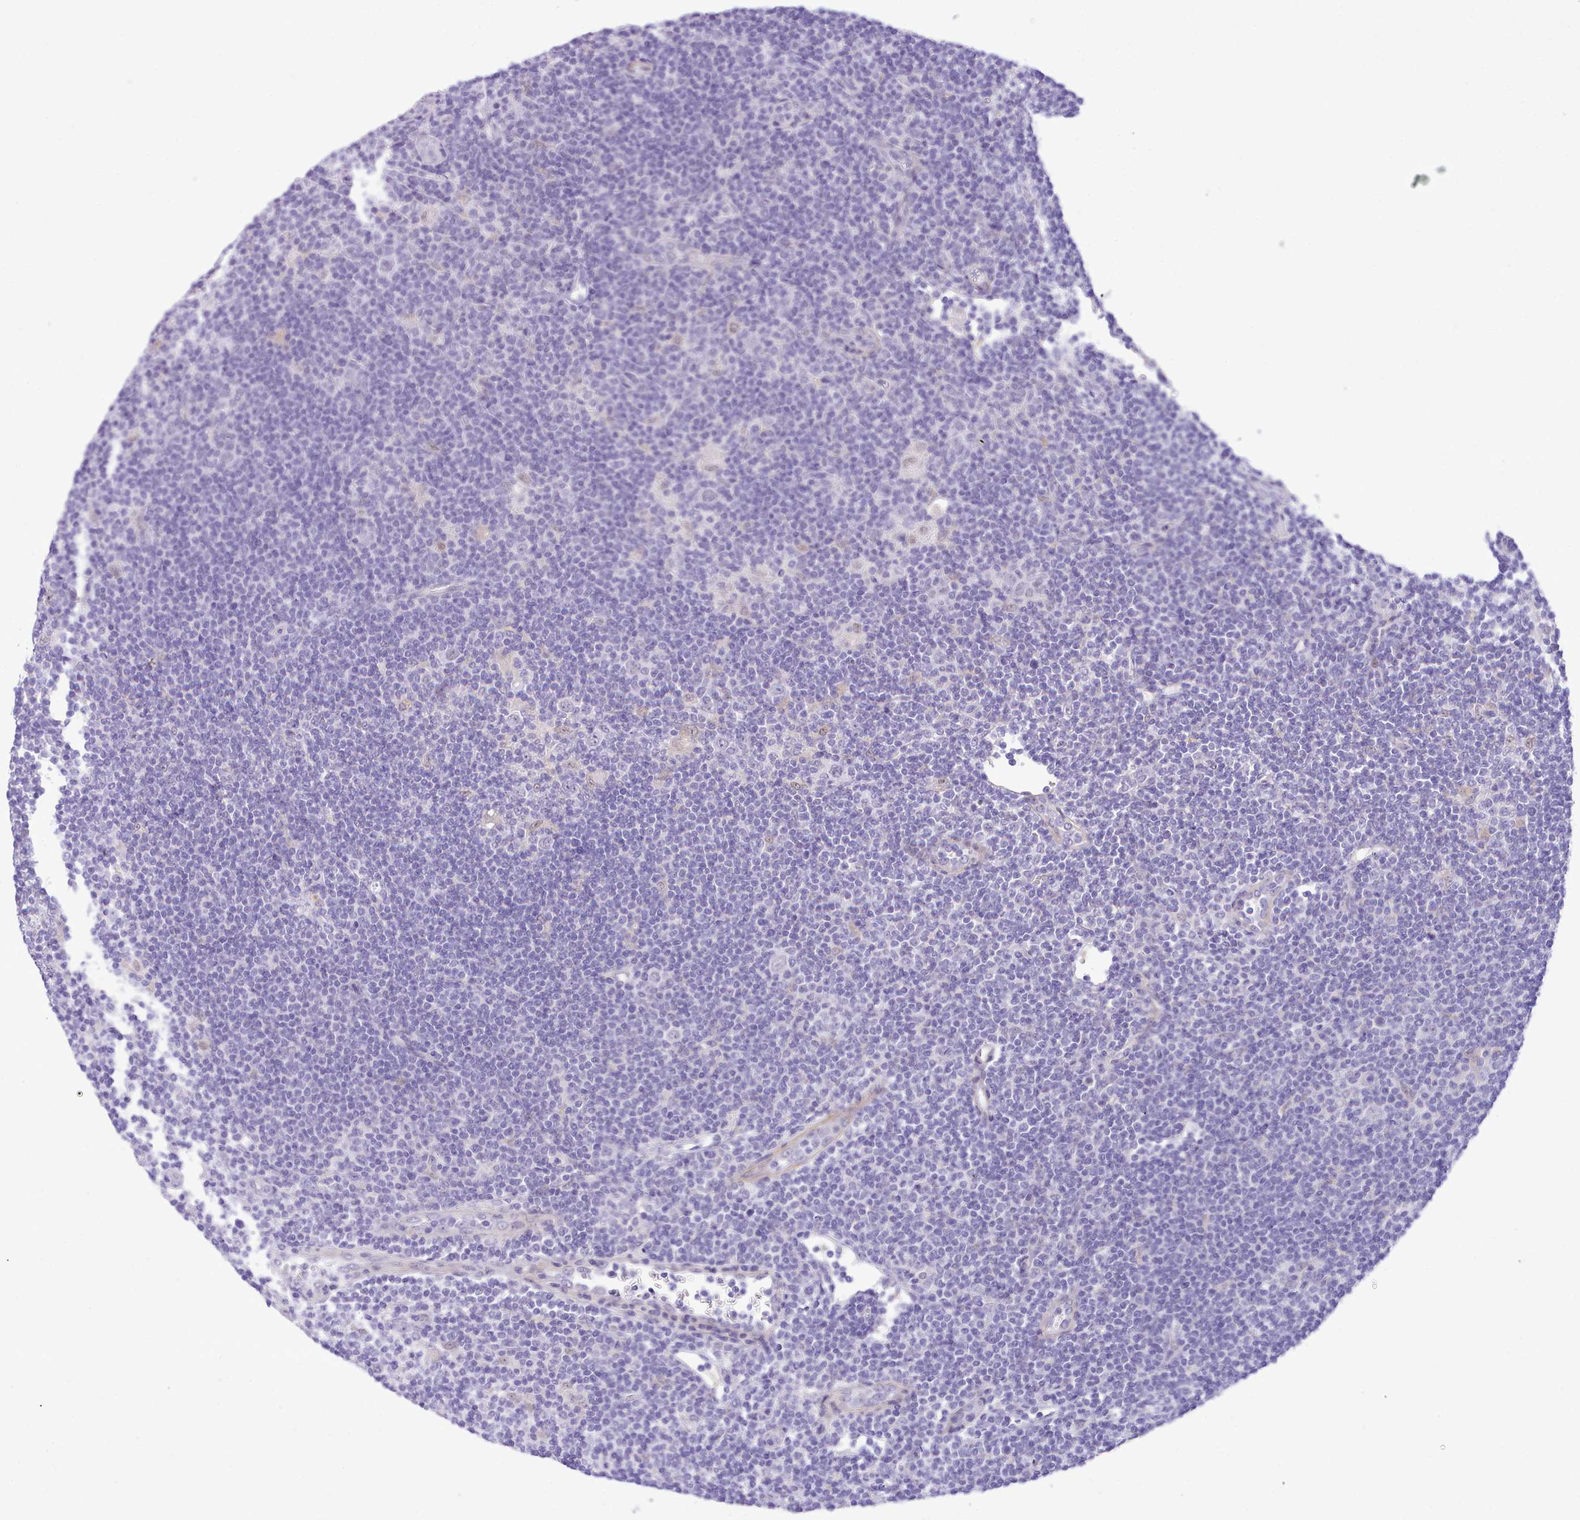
{"staining": {"intensity": "negative", "quantity": "none", "location": "none"}, "tissue": "lymphoma", "cell_type": "Tumor cells", "image_type": "cancer", "snomed": [{"axis": "morphology", "description": "Hodgkin's disease, NOS"}, {"axis": "topography", "description": "Lymph node"}], "caption": "High power microscopy micrograph of an immunohistochemistry (IHC) micrograph of lymphoma, revealing no significant positivity in tumor cells. Nuclei are stained in blue.", "gene": "LRRC37A", "patient": {"sex": "female", "age": 57}}